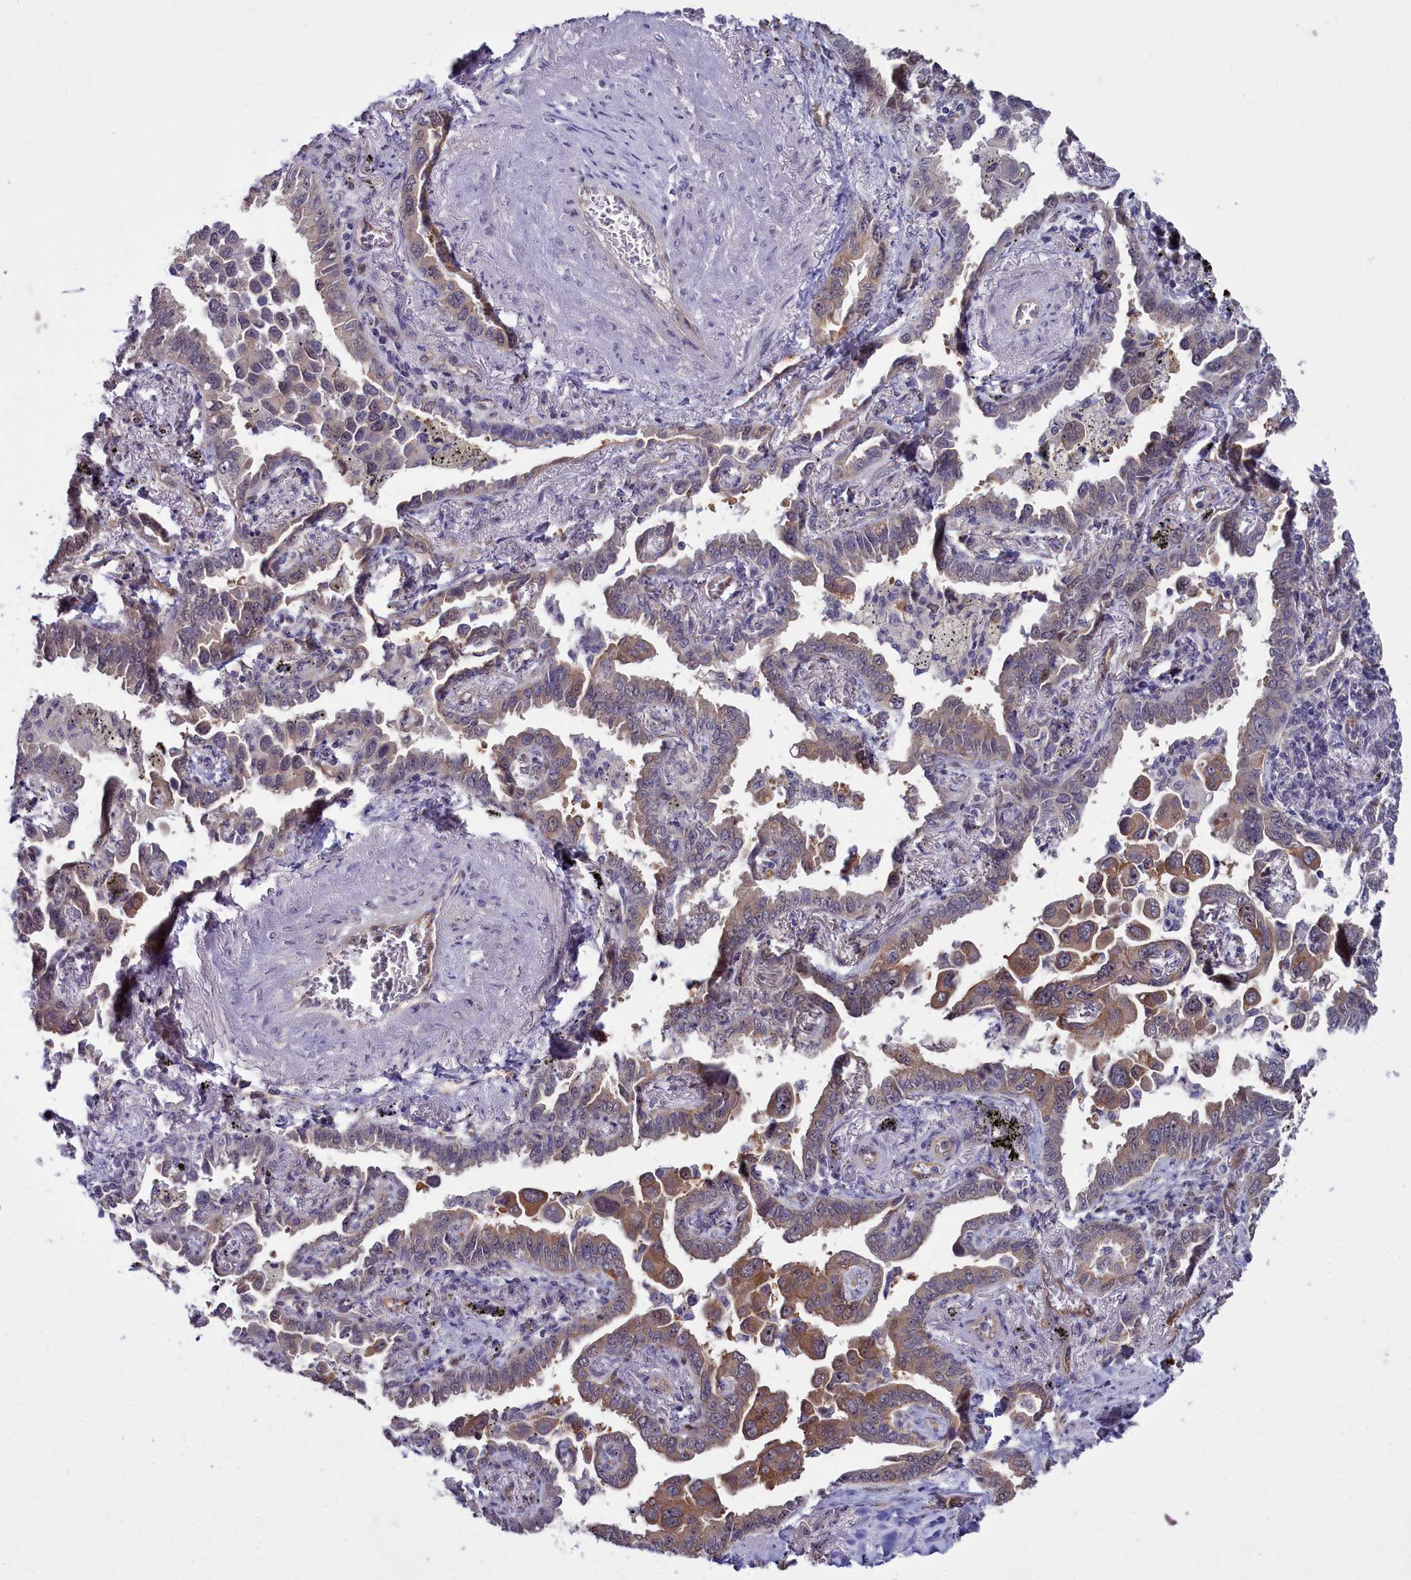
{"staining": {"intensity": "moderate", "quantity": "25%-75%", "location": "cytoplasmic/membranous"}, "tissue": "lung cancer", "cell_type": "Tumor cells", "image_type": "cancer", "snomed": [{"axis": "morphology", "description": "Adenocarcinoma, NOS"}, {"axis": "topography", "description": "Lung"}], "caption": "Immunohistochemical staining of human lung adenocarcinoma reveals medium levels of moderate cytoplasmic/membranous positivity in approximately 25%-75% of tumor cells.", "gene": "BCAR1", "patient": {"sex": "male", "age": 67}}